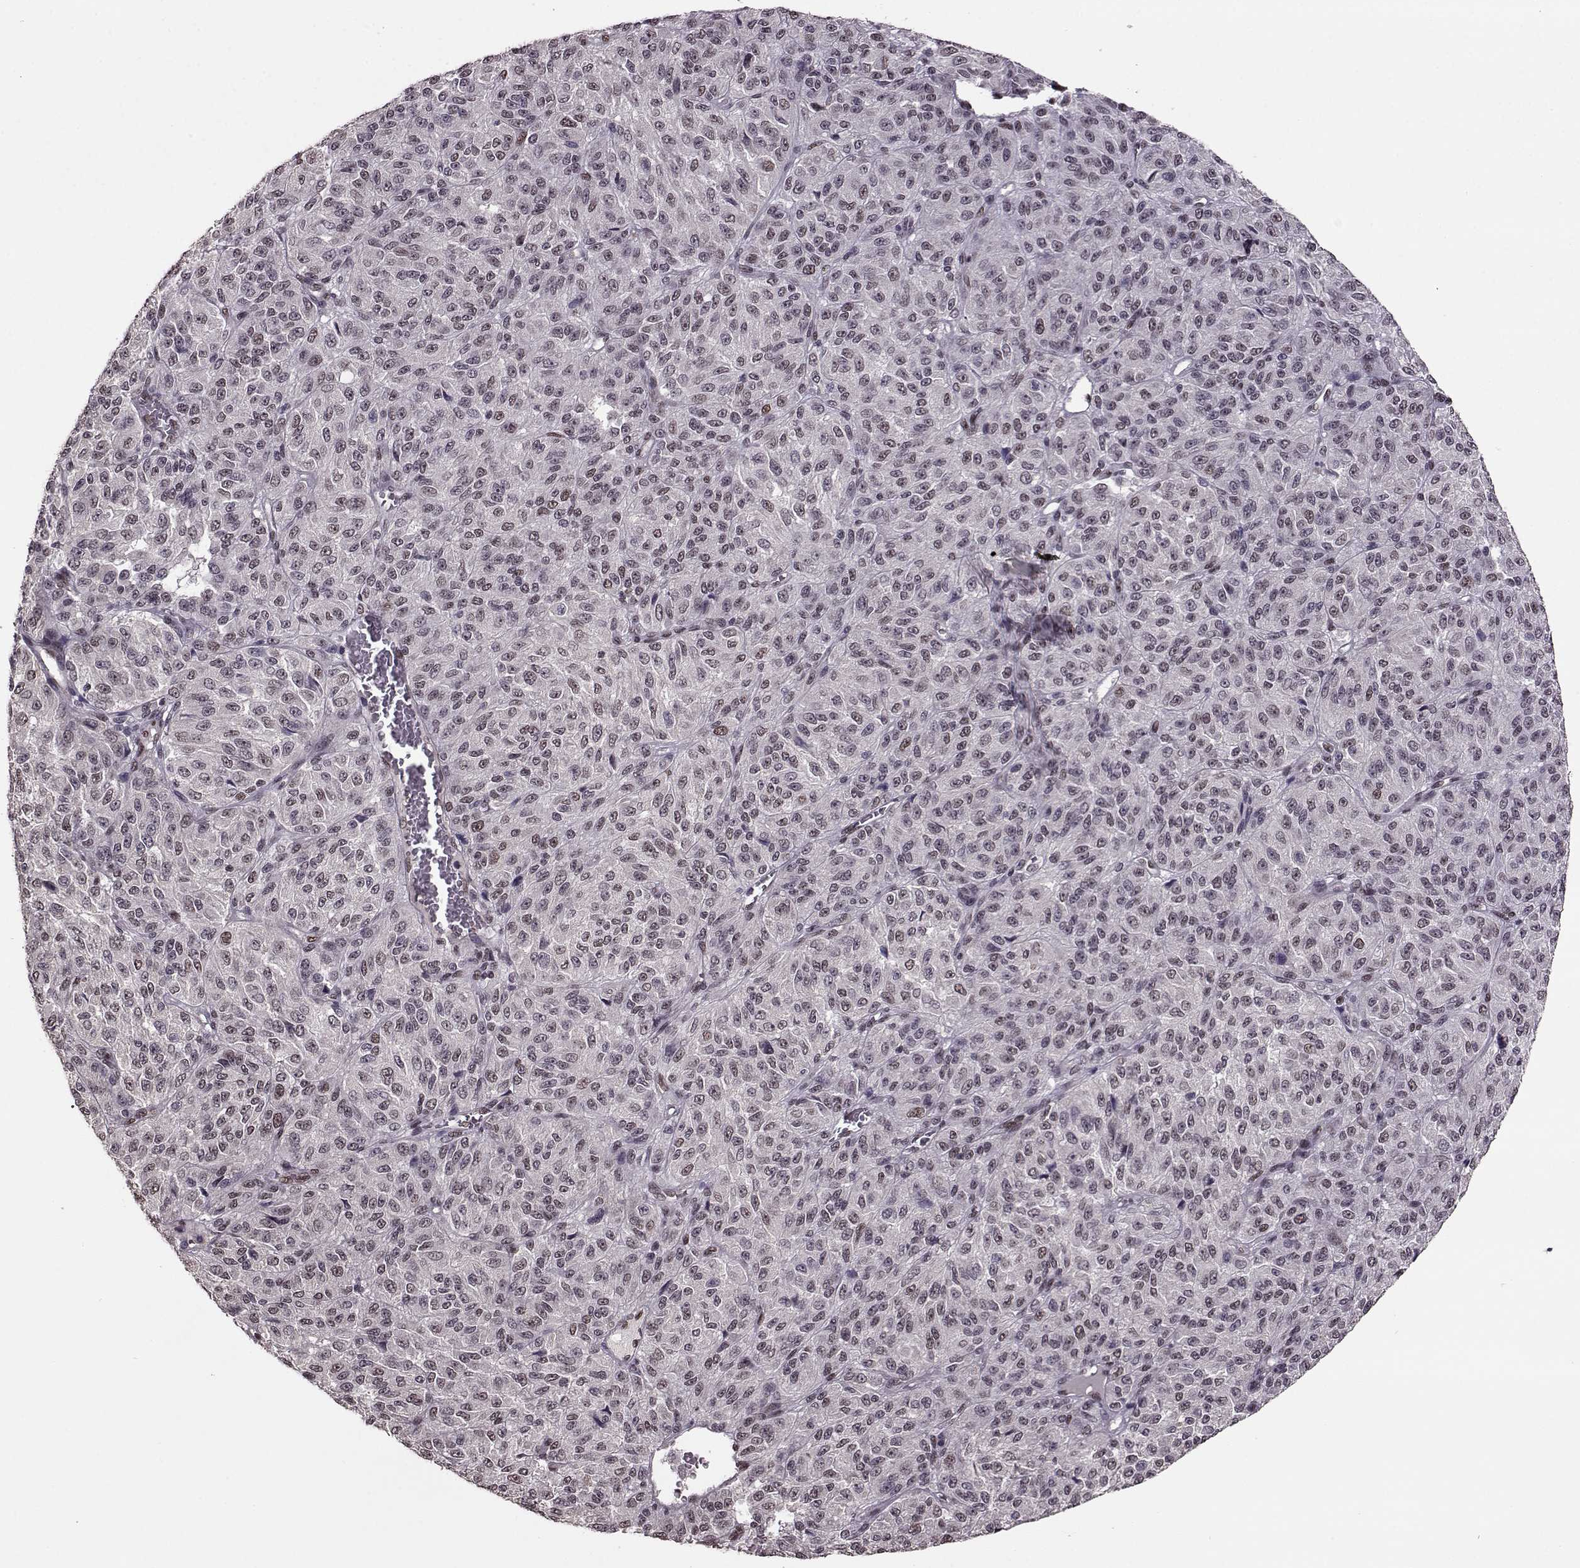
{"staining": {"intensity": "weak", "quantity": "<25%", "location": "nuclear"}, "tissue": "melanoma", "cell_type": "Tumor cells", "image_type": "cancer", "snomed": [{"axis": "morphology", "description": "Malignant melanoma, Metastatic site"}, {"axis": "topography", "description": "Brain"}], "caption": "The image demonstrates no significant staining in tumor cells of malignant melanoma (metastatic site).", "gene": "FTO", "patient": {"sex": "female", "age": 56}}